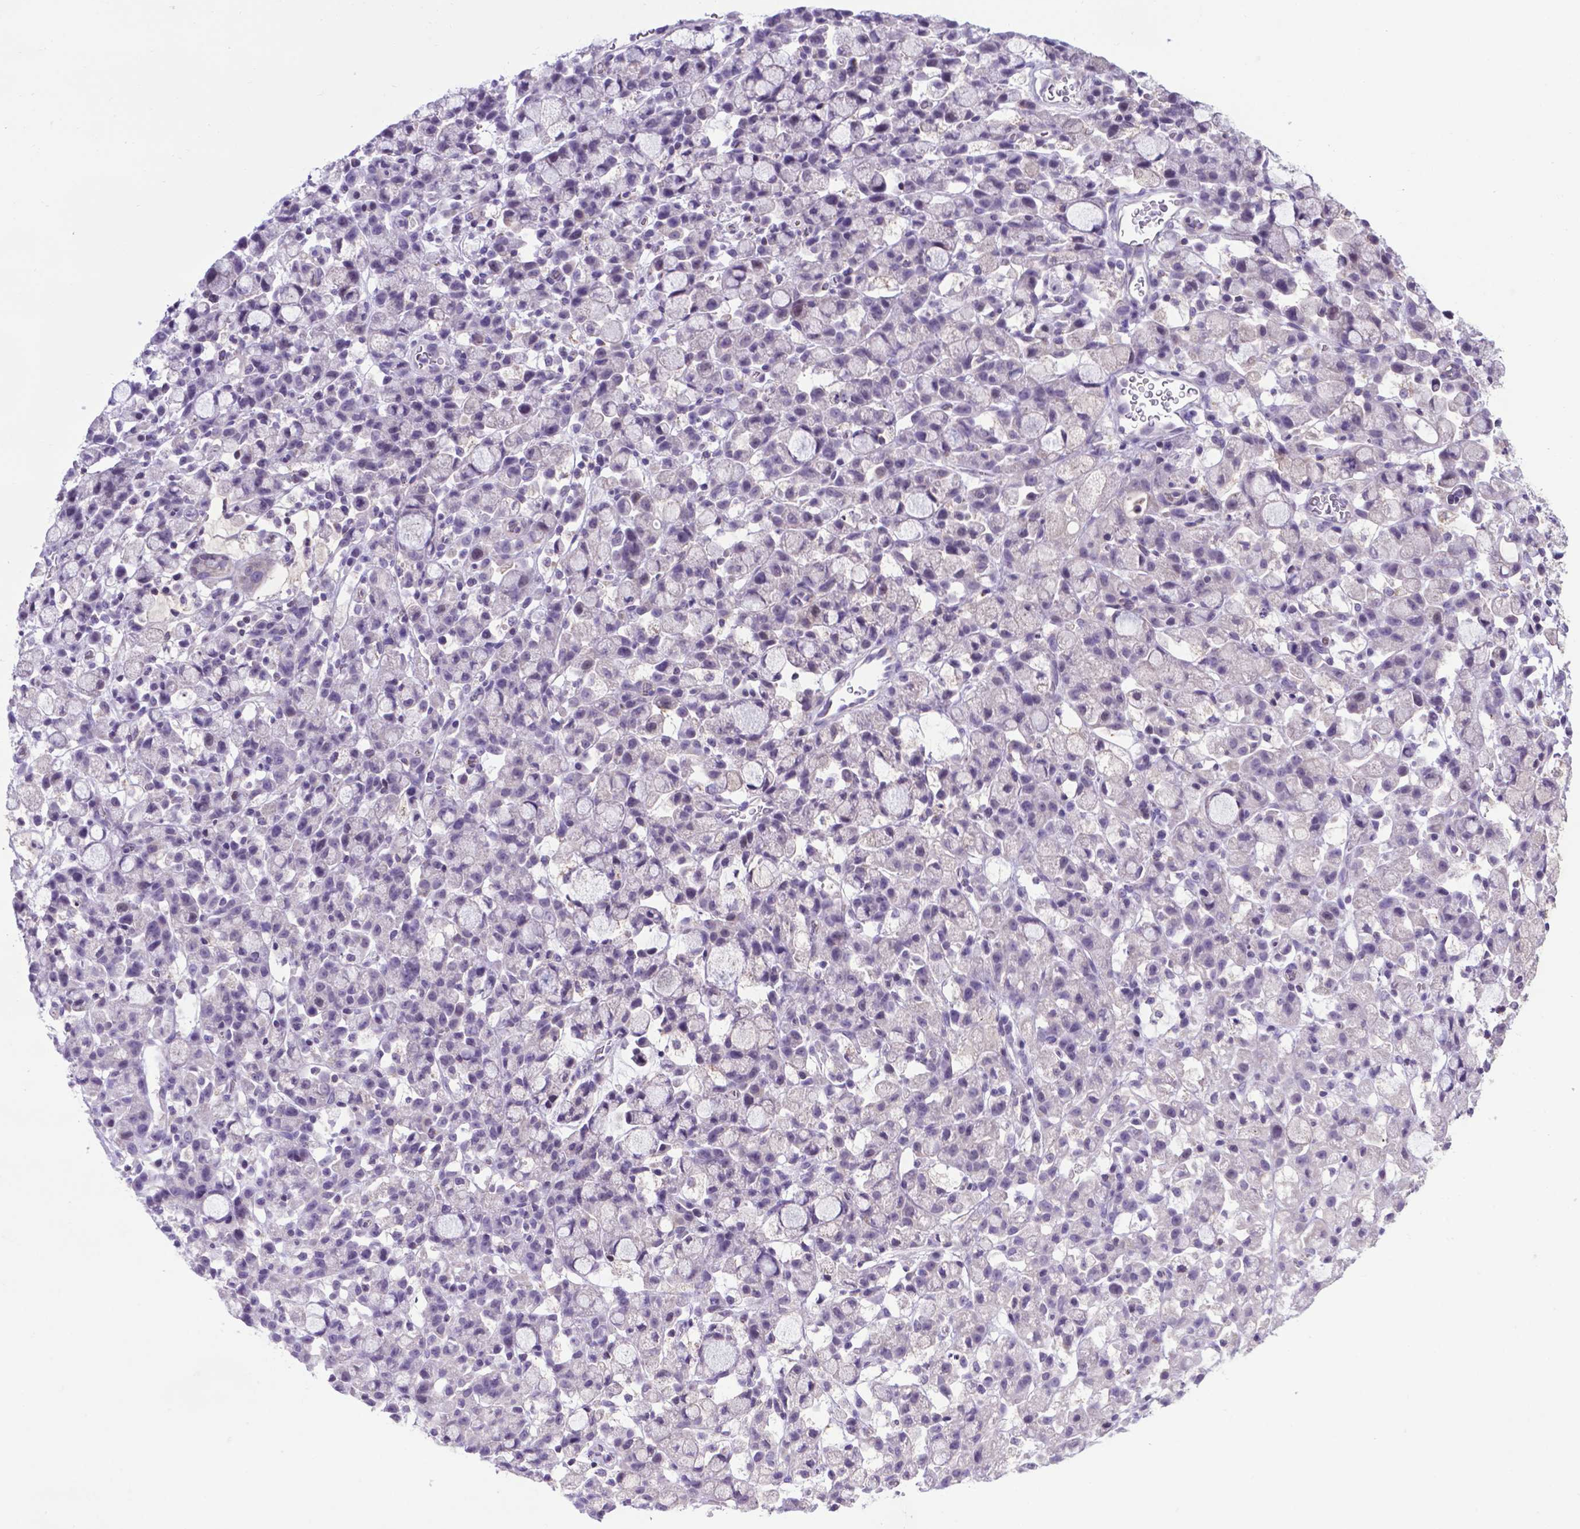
{"staining": {"intensity": "negative", "quantity": "none", "location": "none"}, "tissue": "stomach cancer", "cell_type": "Tumor cells", "image_type": "cancer", "snomed": [{"axis": "morphology", "description": "Adenocarcinoma, NOS"}, {"axis": "topography", "description": "Stomach"}], "caption": "Stomach adenocarcinoma stained for a protein using immunohistochemistry (IHC) exhibits no expression tumor cells.", "gene": "POU3F3", "patient": {"sex": "male", "age": 58}}